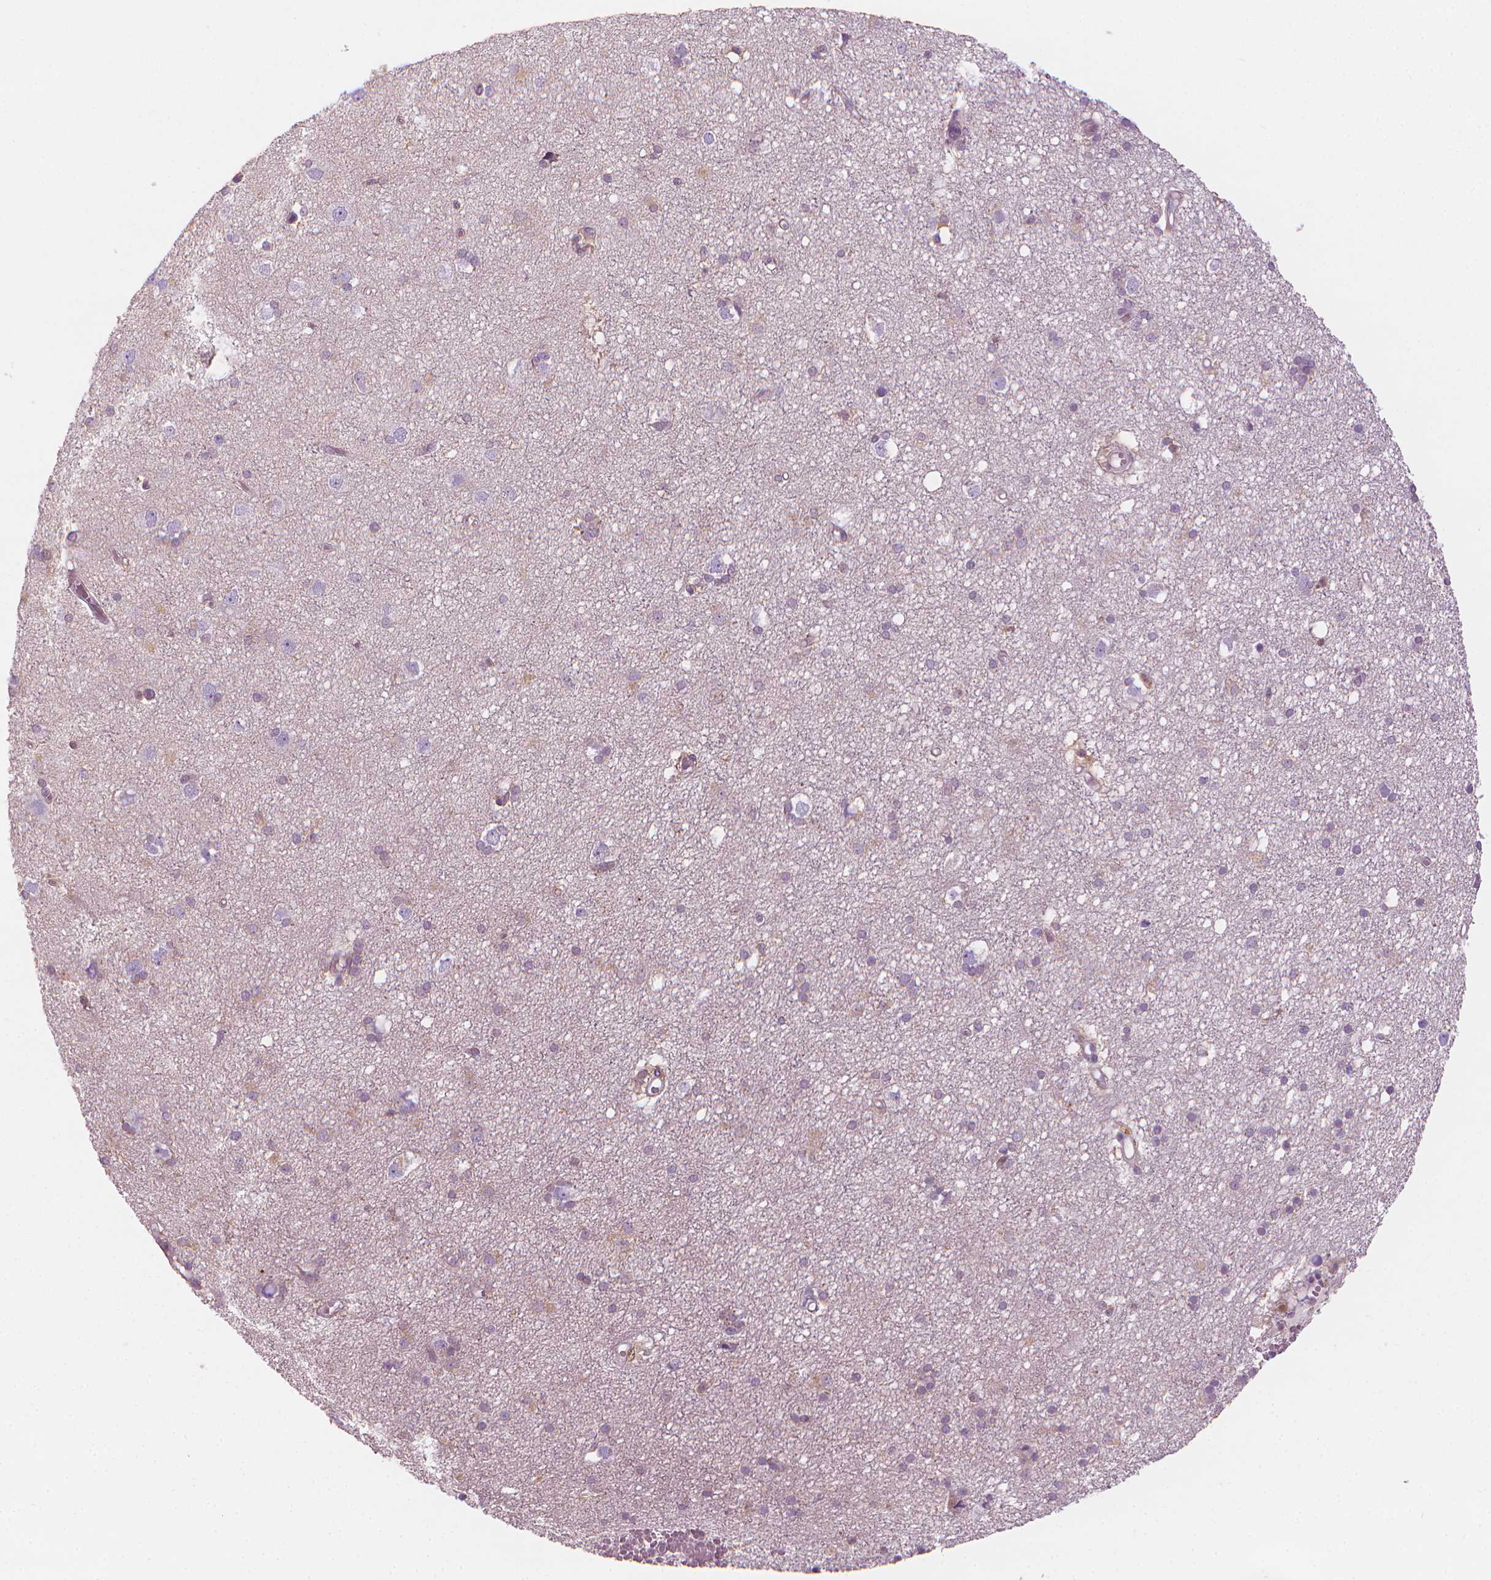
{"staining": {"intensity": "weak", "quantity": "<25%", "location": "cytoplasmic/membranous"}, "tissue": "cerebral cortex", "cell_type": "Endothelial cells", "image_type": "normal", "snomed": [{"axis": "morphology", "description": "Normal tissue, NOS"}, {"axis": "morphology", "description": "Glioma, malignant, High grade"}, {"axis": "topography", "description": "Cerebral cortex"}], "caption": "Micrograph shows no significant protein expression in endothelial cells of normal cerebral cortex. (DAB immunohistochemistry visualized using brightfield microscopy, high magnification).", "gene": "SHMT1", "patient": {"sex": "male", "age": 71}}